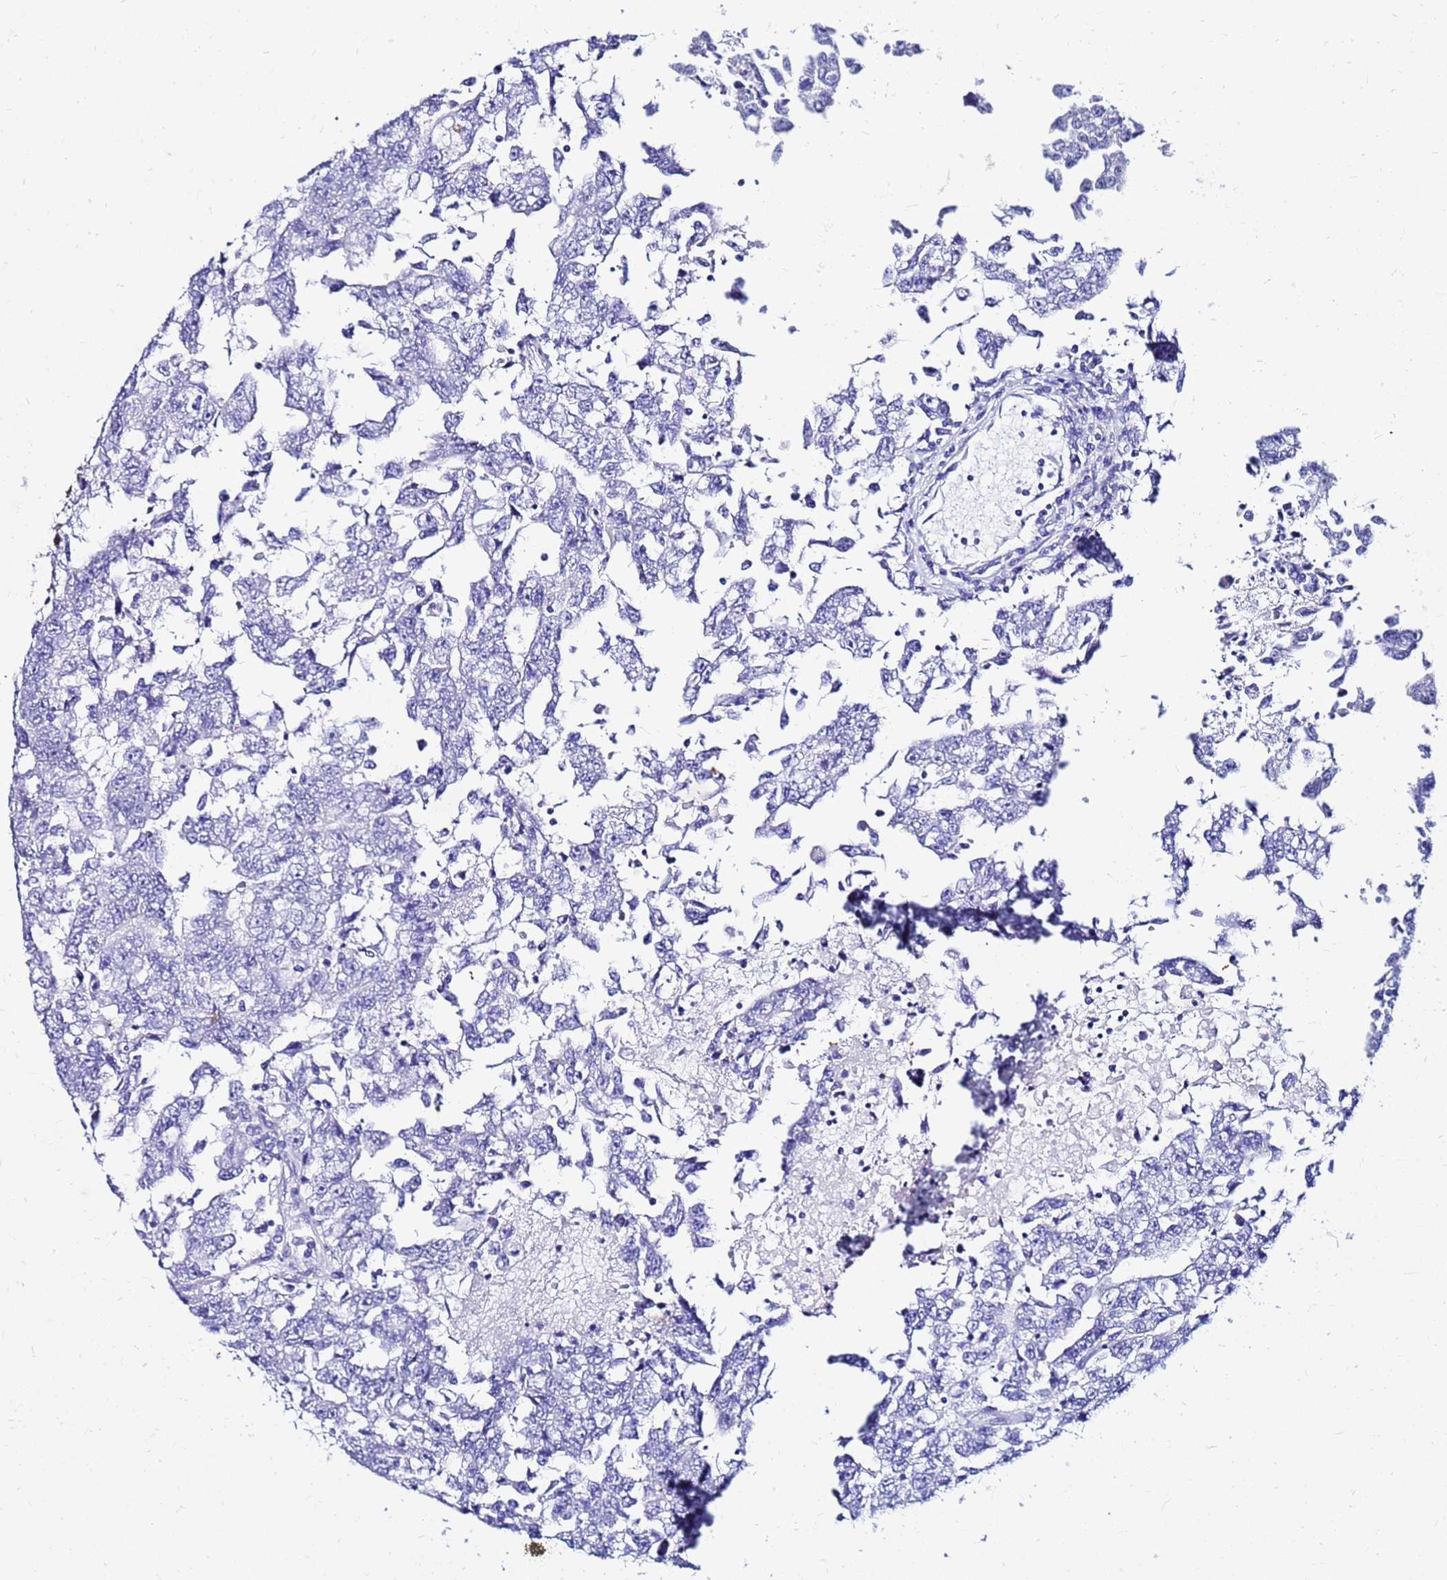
{"staining": {"intensity": "negative", "quantity": "none", "location": "none"}, "tissue": "testis cancer", "cell_type": "Tumor cells", "image_type": "cancer", "snomed": [{"axis": "morphology", "description": "Carcinoma, Embryonal, NOS"}, {"axis": "topography", "description": "Testis"}], "caption": "A high-resolution micrograph shows immunohistochemistry (IHC) staining of testis embryonal carcinoma, which reveals no significant expression in tumor cells. The staining was performed using DAB to visualize the protein expression in brown, while the nuclei were stained in blue with hematoxylin (Magnification: 20x).", "gene": "PPP1R14C", "patient": {"sex": "male", "age": 25}}